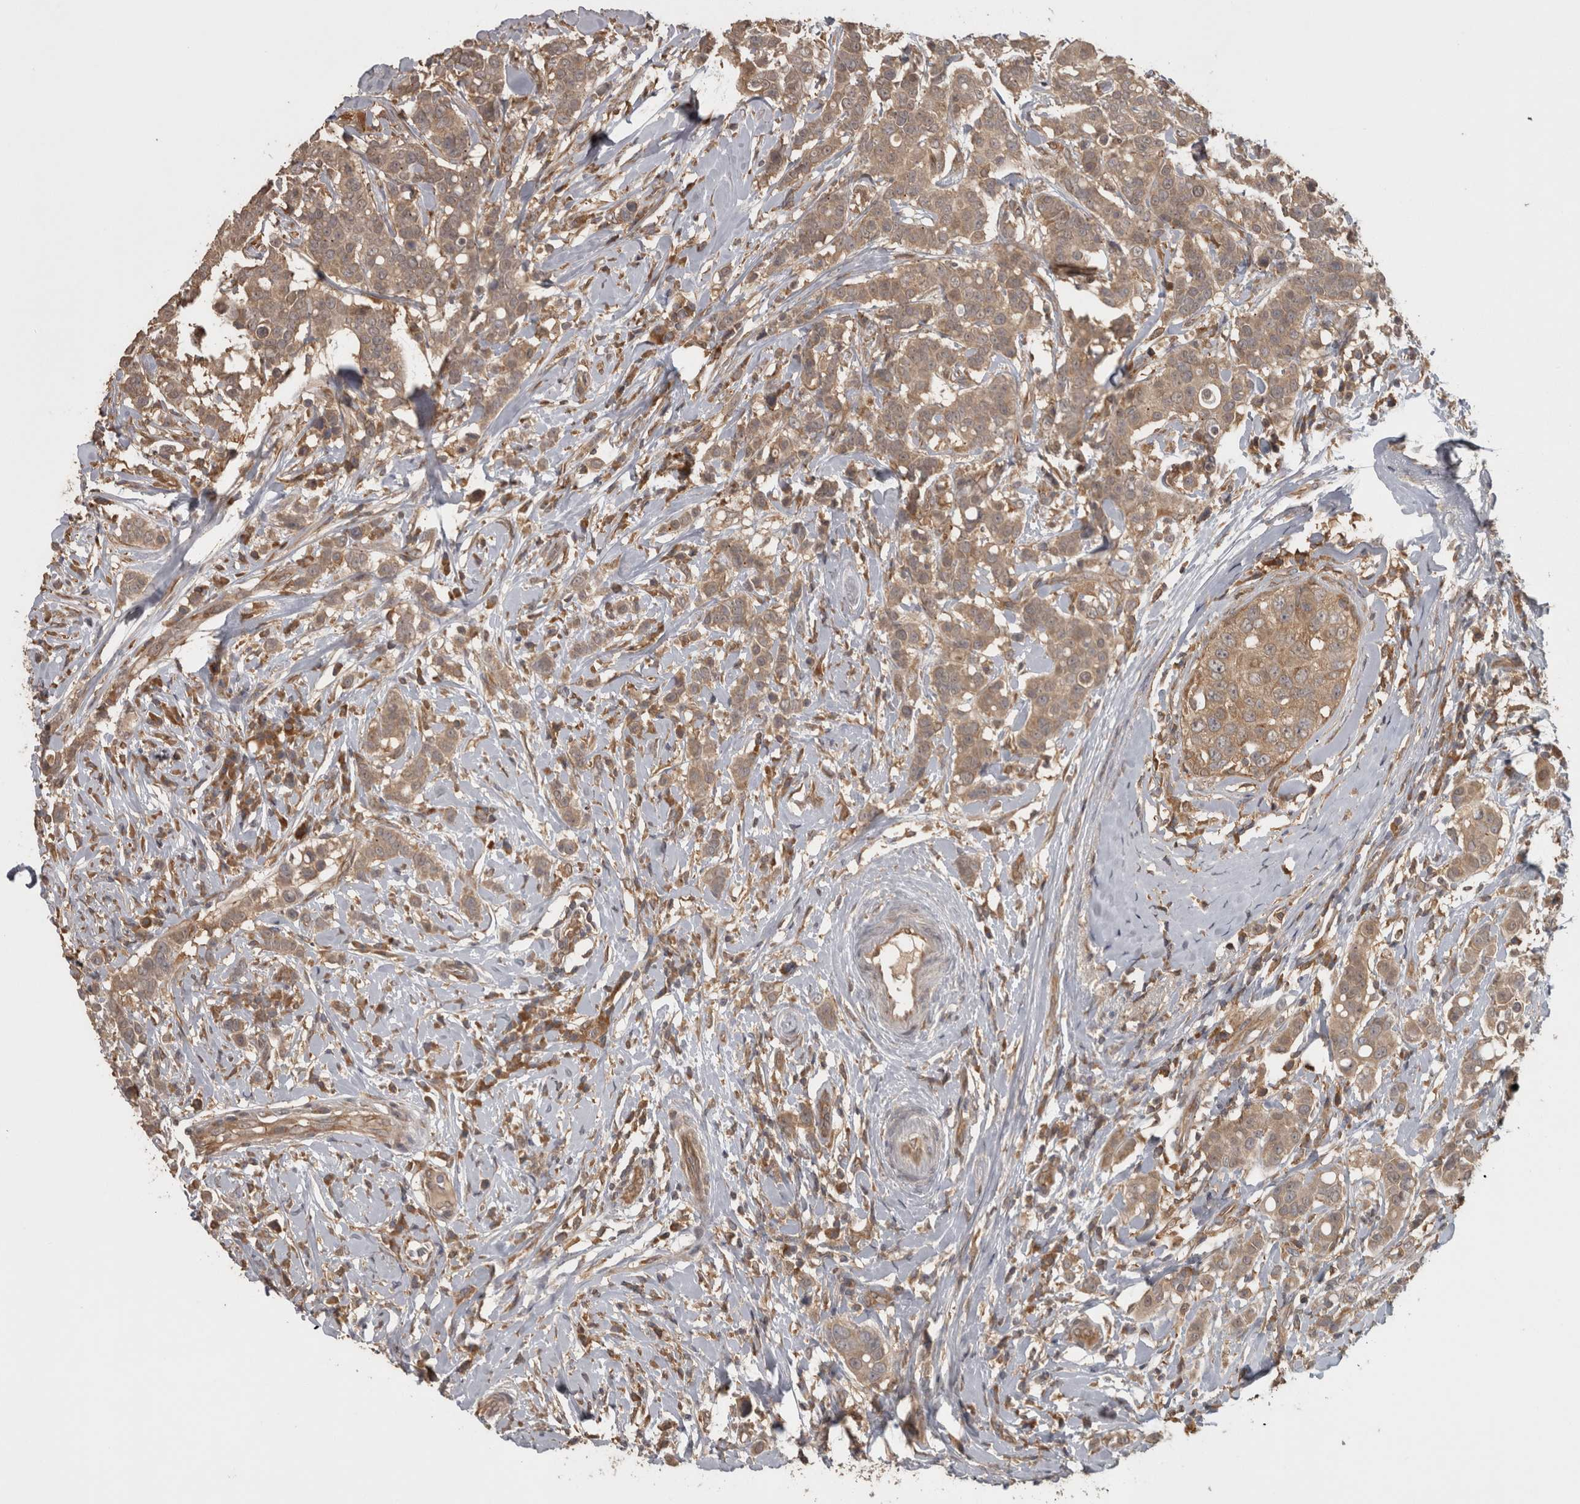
{"staining": {"intensity": "weak", "quantity": ">75%", "location": "cytoplasmic/membranous"}, "tissue": "breast cancer", "cell_type": "Tumor cells", "image_type": "cancer", "snomed": [{"axis": "morphology", "description": "Duct carcinoma"}, {"axis": "topography", "description": "Breast"}], "caption": "Immunohistochemistry (IHC) image of human infiltrating ductal carcinoma (breast) stained for a protein (brown), which displays low levels of weak cytoplasmic/membranous expression in approximately >75% of tumor cells.", "gene": "MICU3", "patient": {"sex": "female", "age": 27}}